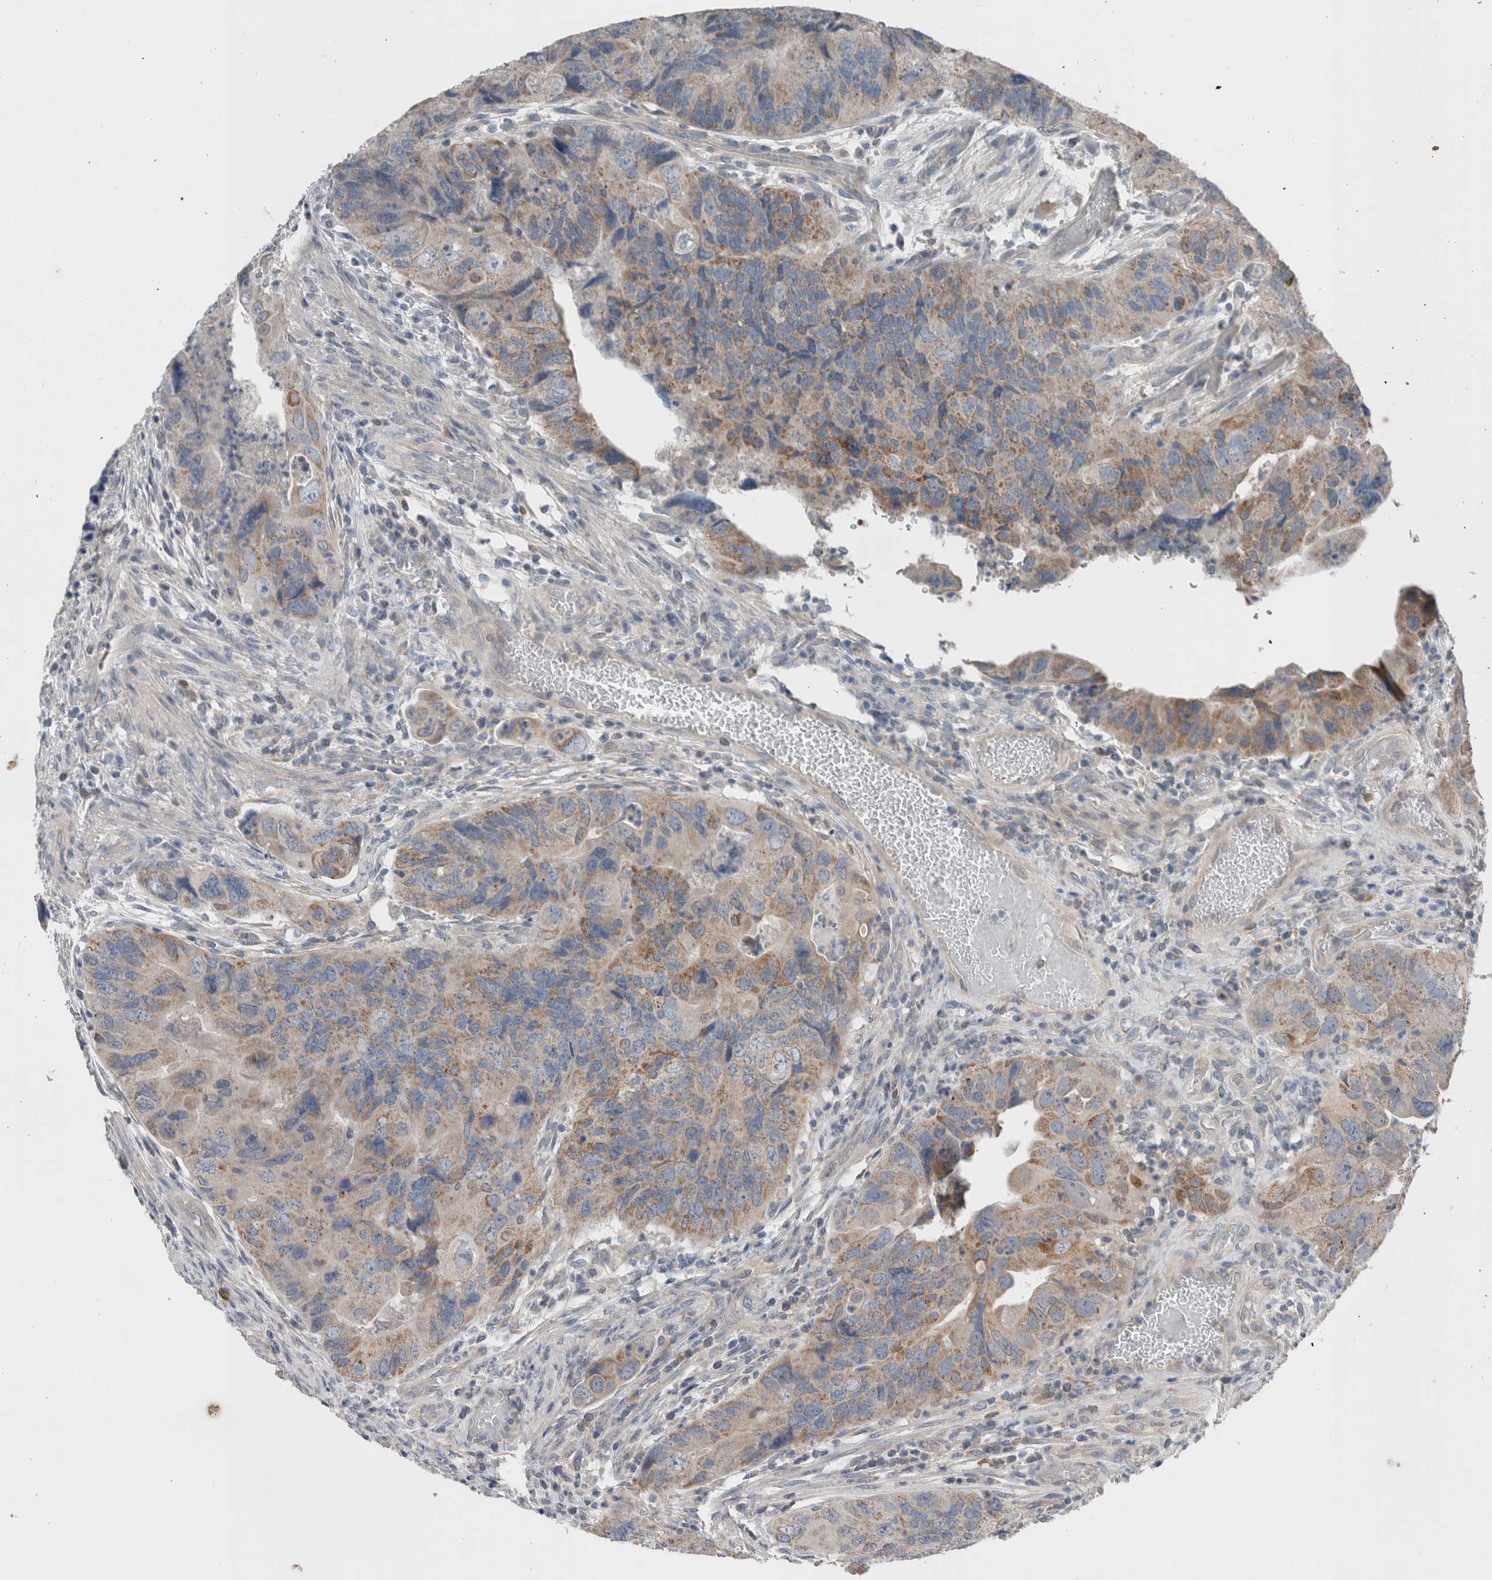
{"staining": {"intensity": "weak", "quantity": ">75%", "location": "cytoplasmic/membranous"}, "tissue": "colorectal cancer", "cell_type": "Tumor cells", "image_type": "cancer", "snomed": [{"axis": "morphology", "description": "Adenocarcinoma, NOS"}, {"axis": "topography", "description": "Rectum"}], "caption": "Protein staining demonstrates weak cytoplasmic/membranous positivity in approximately >75% of tumor cells in colorectal cancer.", "gene": "CRNN", "patient": {"sex": "male", "age": 63}}